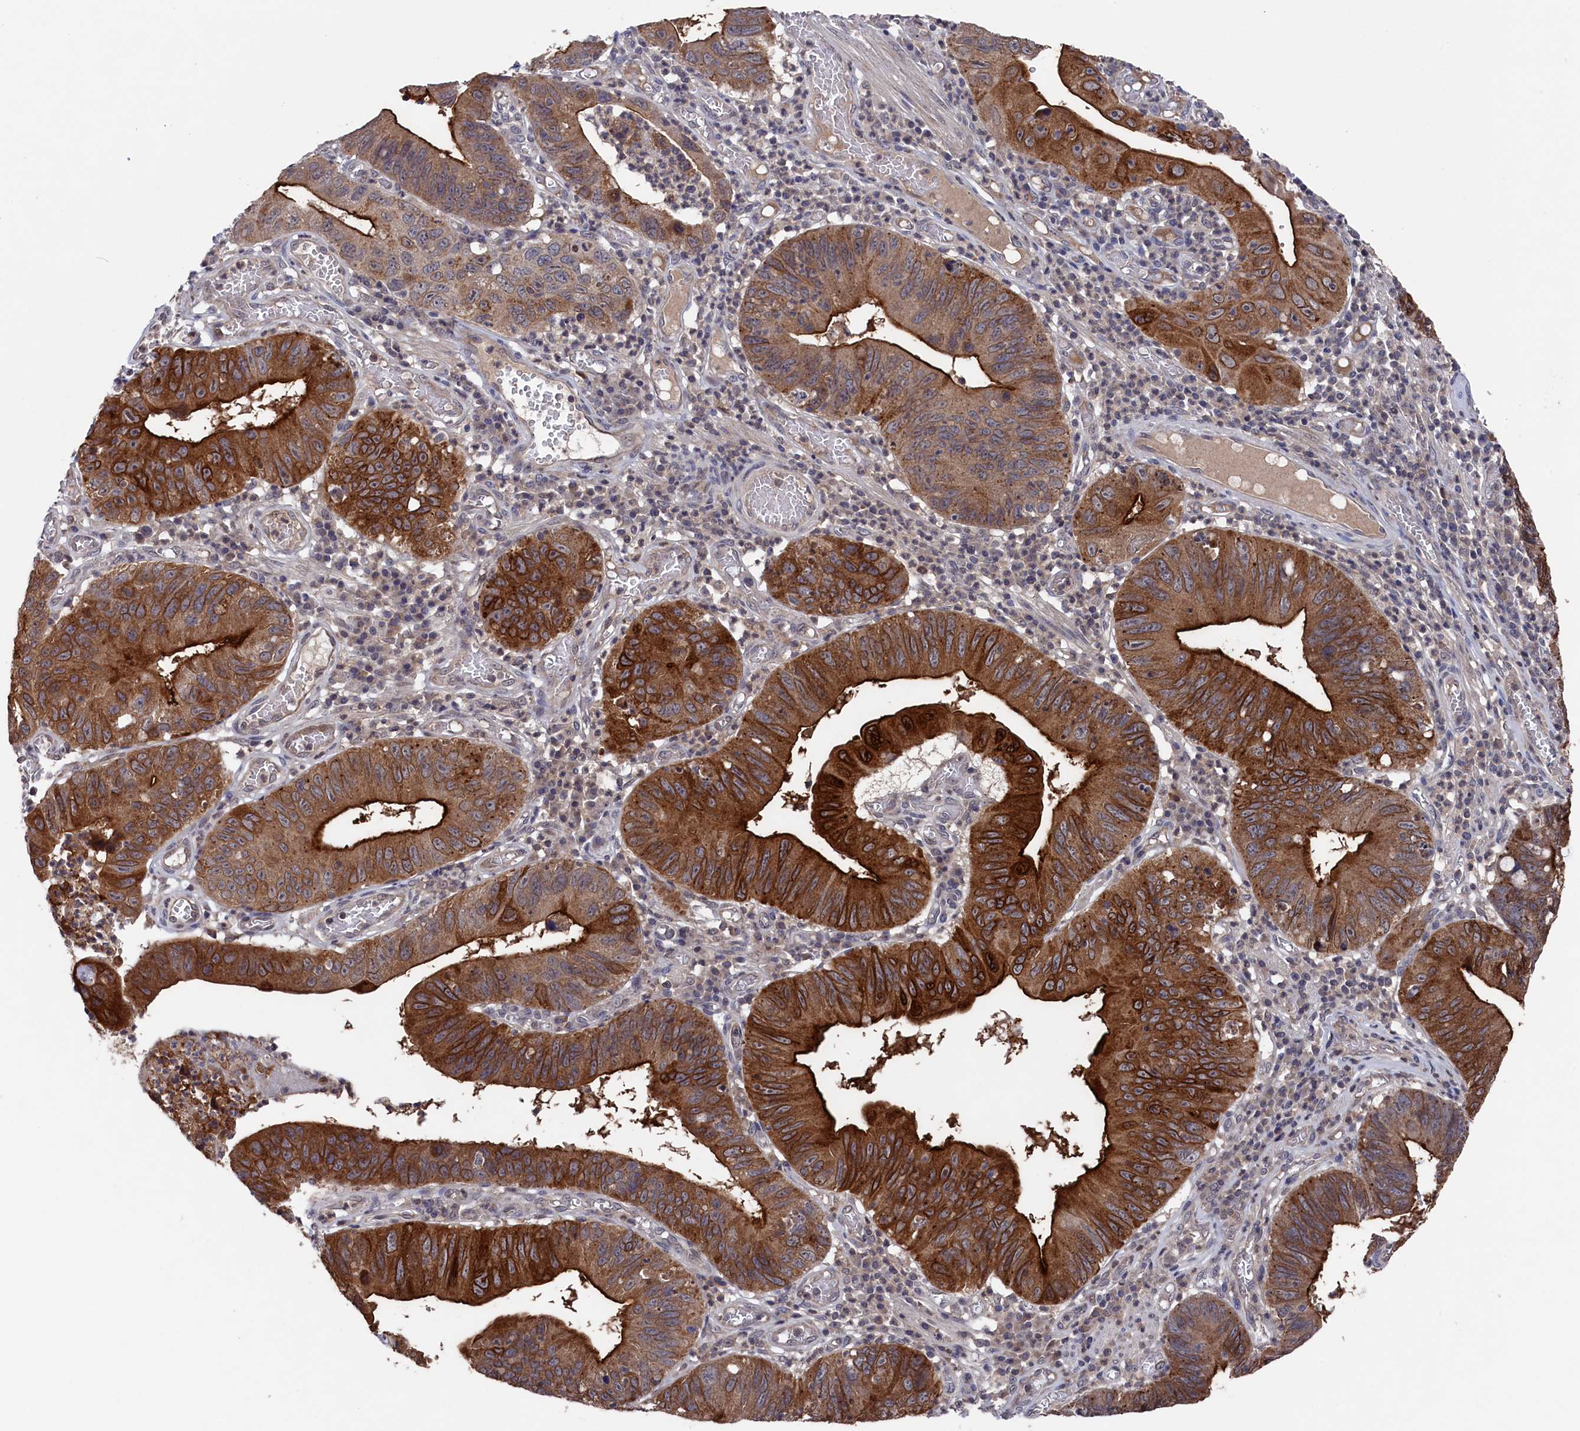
{"staining": {"intensity": "strong", "quantity": ">75%", "location": "cytoplasmic/membranous"}, "tissue": "stomach cancer", "cell_type": "Tumor cells", "image_type": "cancer", "snomed": [{"axis": "morphology", "description": "Adenocarcinoma, NOS"}, {"axis": "topography", "description": "Stomach"}], "caption": "Stomach cancer stained for a protein (brown) demonstrates strong cytoplasmic/membranous positive expression in approximately >75% of tumor cells.", "gene": "TMC5", "patient": {"sex": "male", "age": 59}}